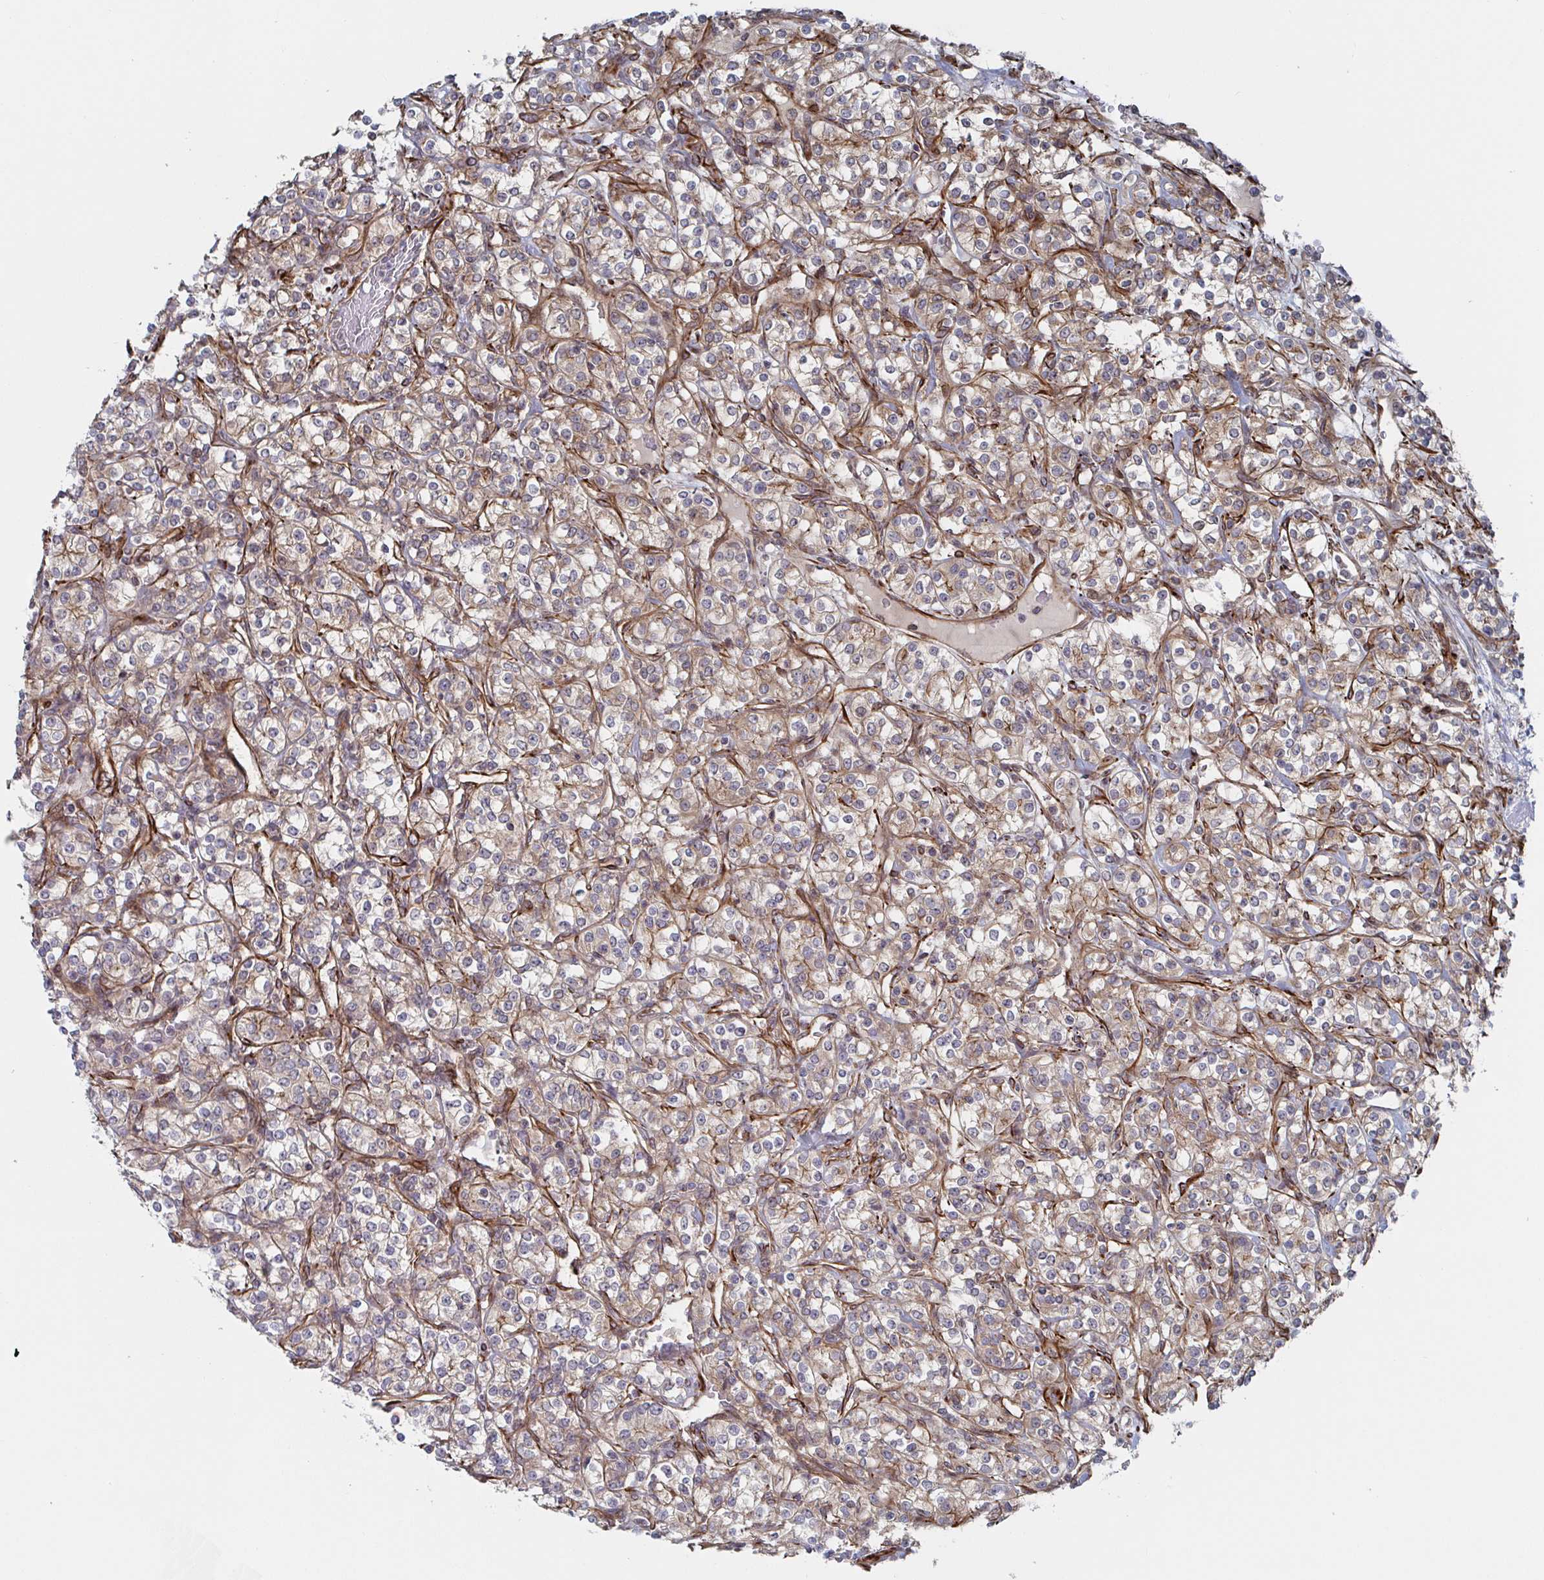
{"staining": {"intensity": "weak", "quantity": ">75%", "location": "cytoplasmic/membranous"}, "tissue": "renal cancer", "cell_type": "Tumor cells", "image_type": "cancer", "snomed": [{"axis": "morphology", "description": "Adenocarcinoma, NOS"}, {"axis": "topography", "description": "Kidney"}], "caption": "Immunohistochemistry staining of renal cancer, which reveals low levels of weak cytoplasmic/membranous staining in about >75% of tumor cells indicating weak cytoplasmic/membranous protein positivity. The staining was performed using DAB (brown) for protein detection and nuclei were counterstained in hematoxylin (blue).", "gene": "DVL3", "patient": {"sex": "male", "age": 77}}